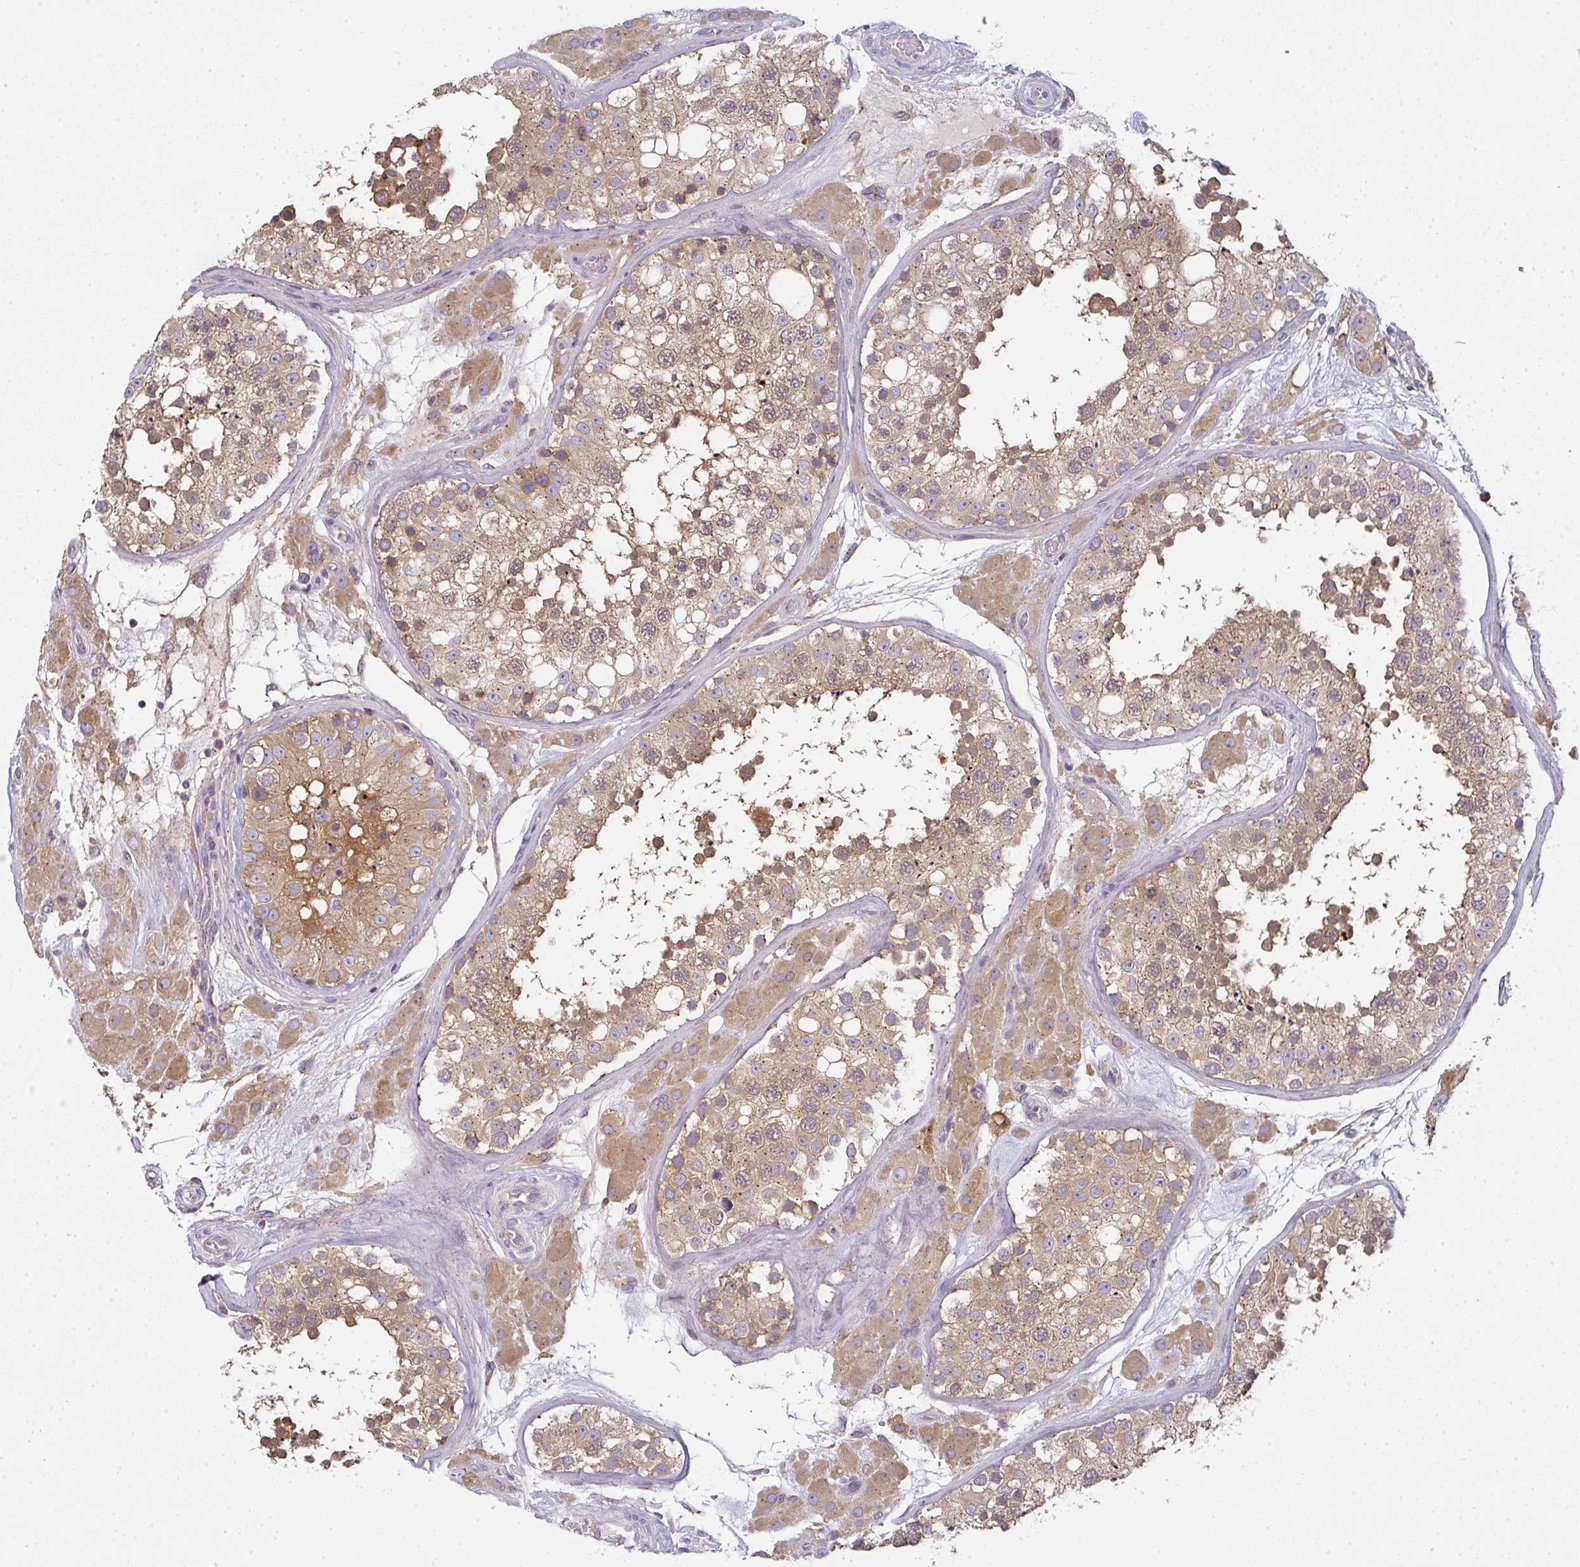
{"staining": {"intensity": "moderate", "quantity": "25%-75%", "location": "cytoplasmic/membranous"}, "tissue": "testis", "cell_type": "Cells in seminiferous ducts", "image_type": "normal", "snomed": [{"axis": "morphology", "description": "Normal tissue, NOS"}, {"axis": "topography", "description": "Testis"}], "caption": "This image shows IHC staining of benign human testis, with medium moderate cytoplasmic/membranous staining in about 25%-75% of cells in seminiferous ducts.", "gene": "SNX5", "patient": {"sex": "male", "age": 26}}